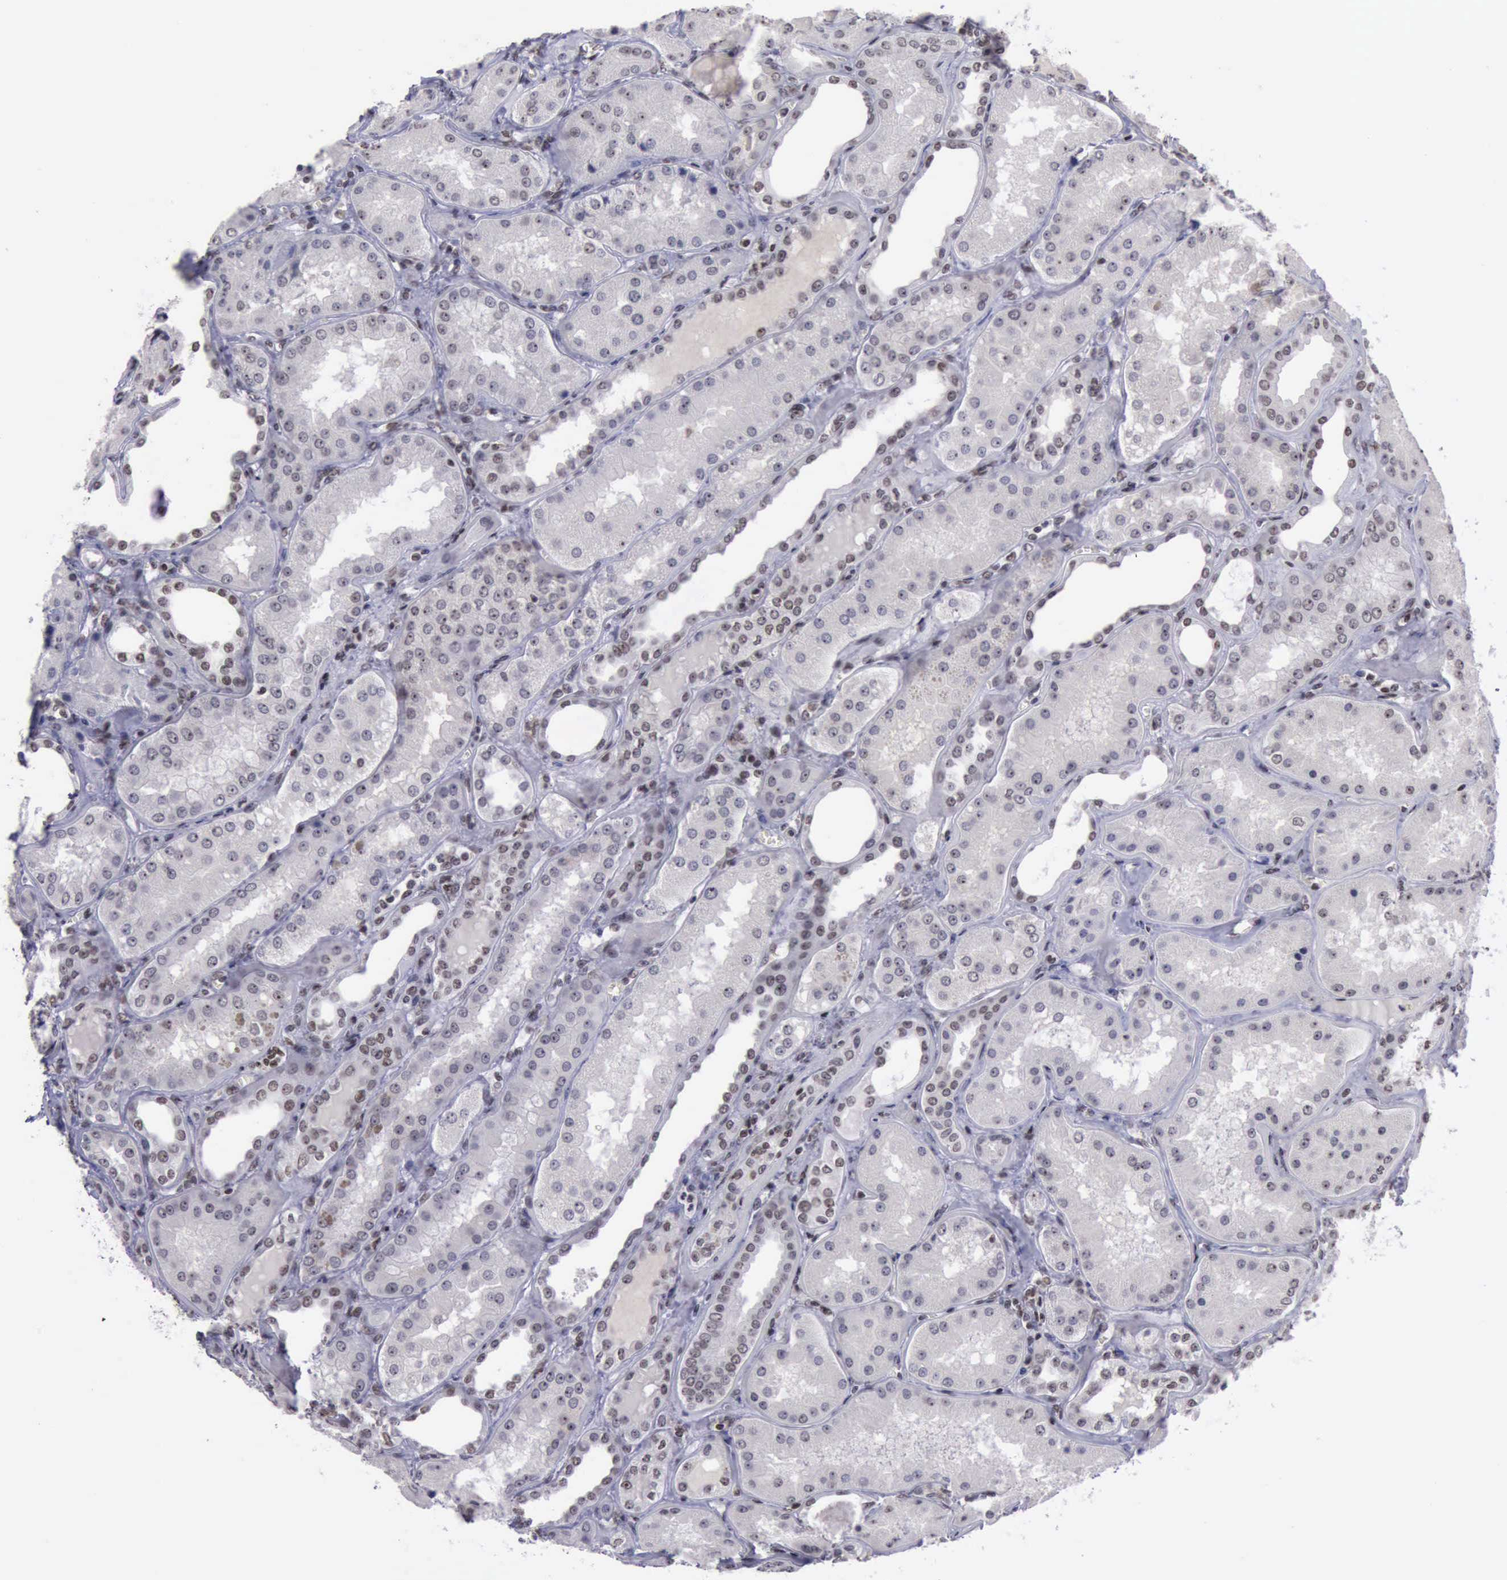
{"staining": {"intensity": "moderate", "quantity": ">75%", "location": "nuclear"}, "tissue": "kidney", "cell_type": "Cells in glomeruli", "image_type": "normal", "snomed": [{"axis": "morphology", "description": "Normal tissue, NOS"}, {"axis": "topography", "description": "Kidney"}], "caption": "High-power microscopy captured an IHC histopathology image of benign kidney, revealing moderate nuclear positivity in about >75% of cells in glomeruli. Immunohistochemistry stains the protein in brown and the nuclei are stained blue.", "gene": "YY1", "patient": {"sex": "female", "age": 56}}